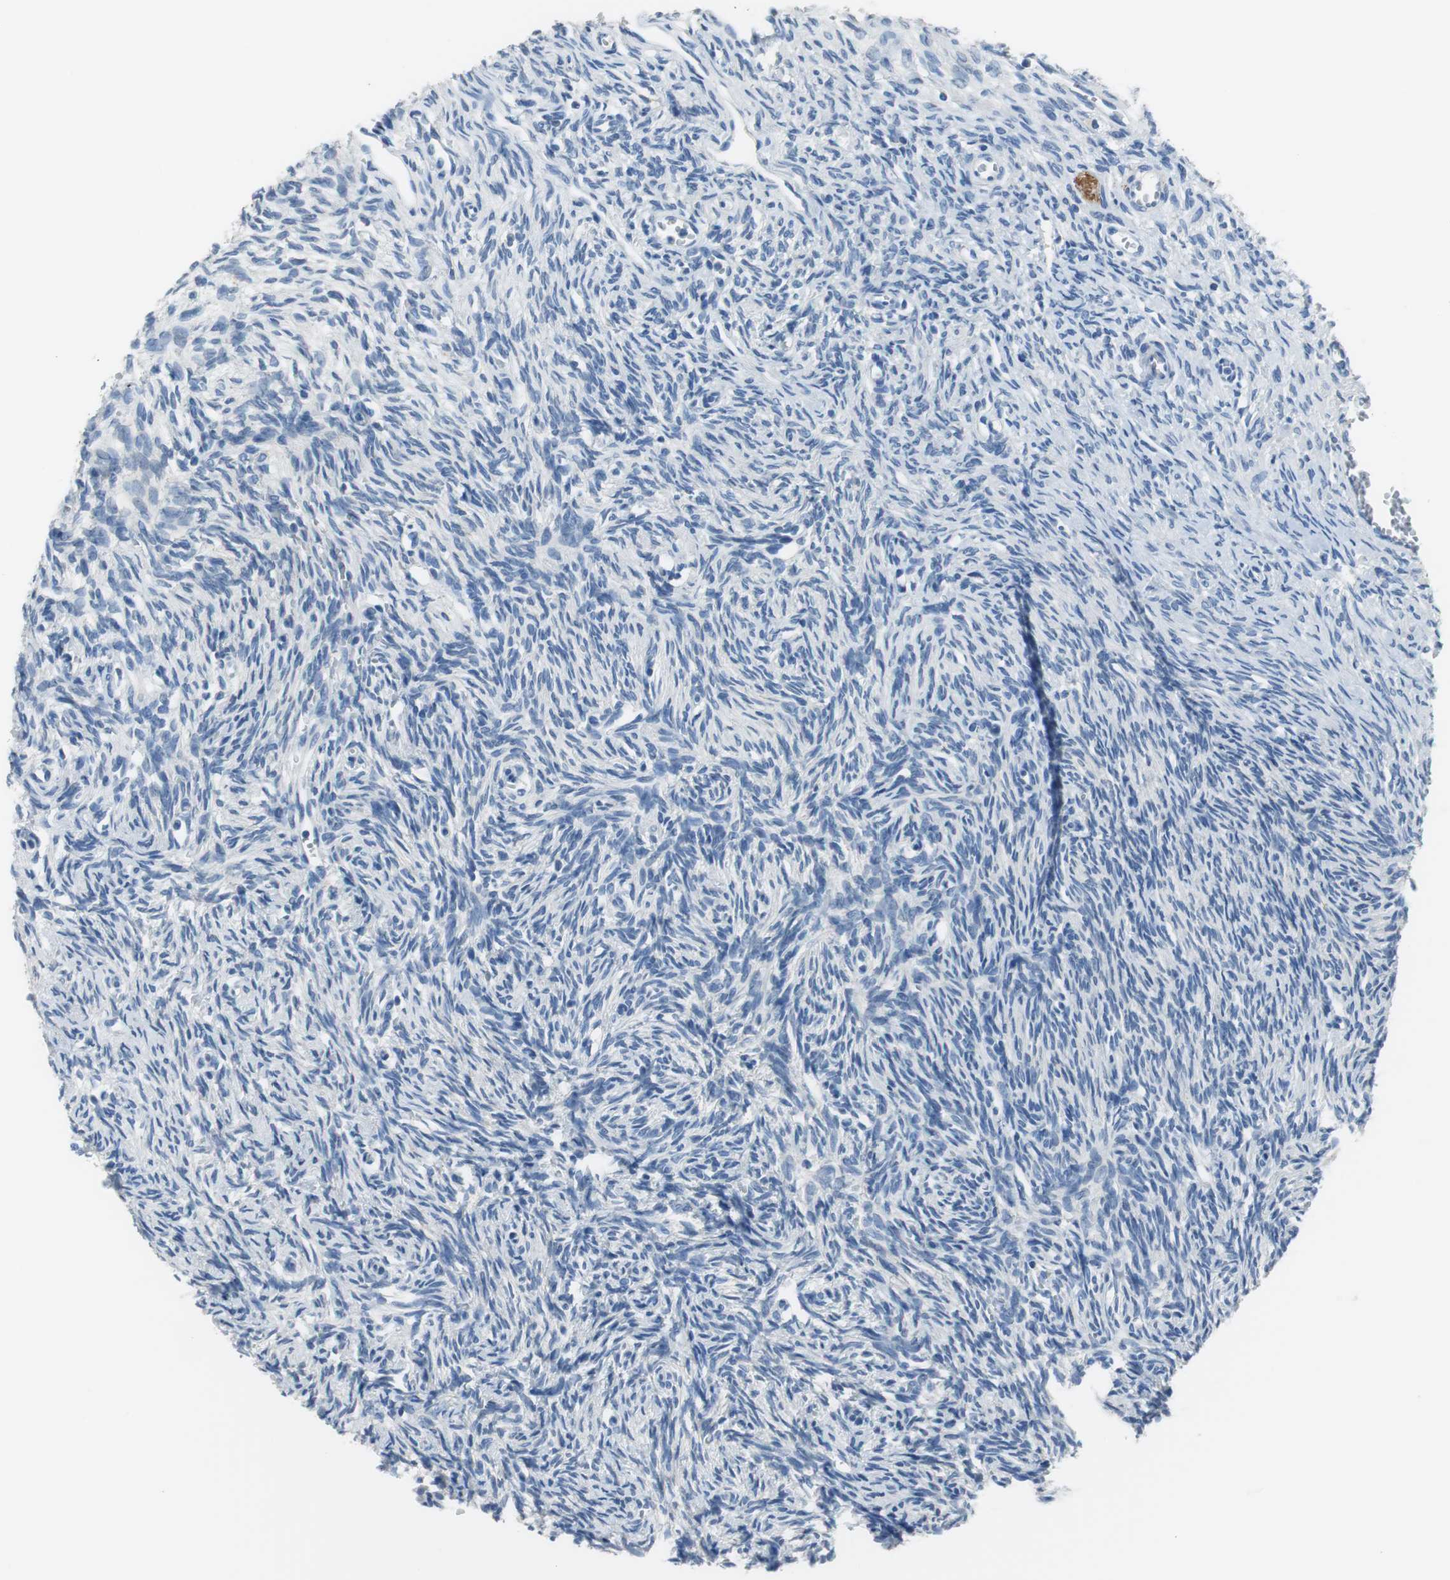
{"staining": {"intensity": "negative", "quantity": "none", "location": "none"}, "tissue": "ovary", "cell_type": "Ovarian stroma cells", "image_type": "normal", "snomed": [{"axis": "morphology", "description": "Normal tissue, NOS"}, {"axis": "topography", "description": "Ovary"}], "caption": "Ovarian stroma cells are negative for protein expression in normal human ovary. The staining is performed using DAB (3,3'-diaminobenzidine) brown chromogen with nuclei counter-stained in using hematoxylin.", "gene": "MUC7", "patient": {"sex": "female", "age": 33}}